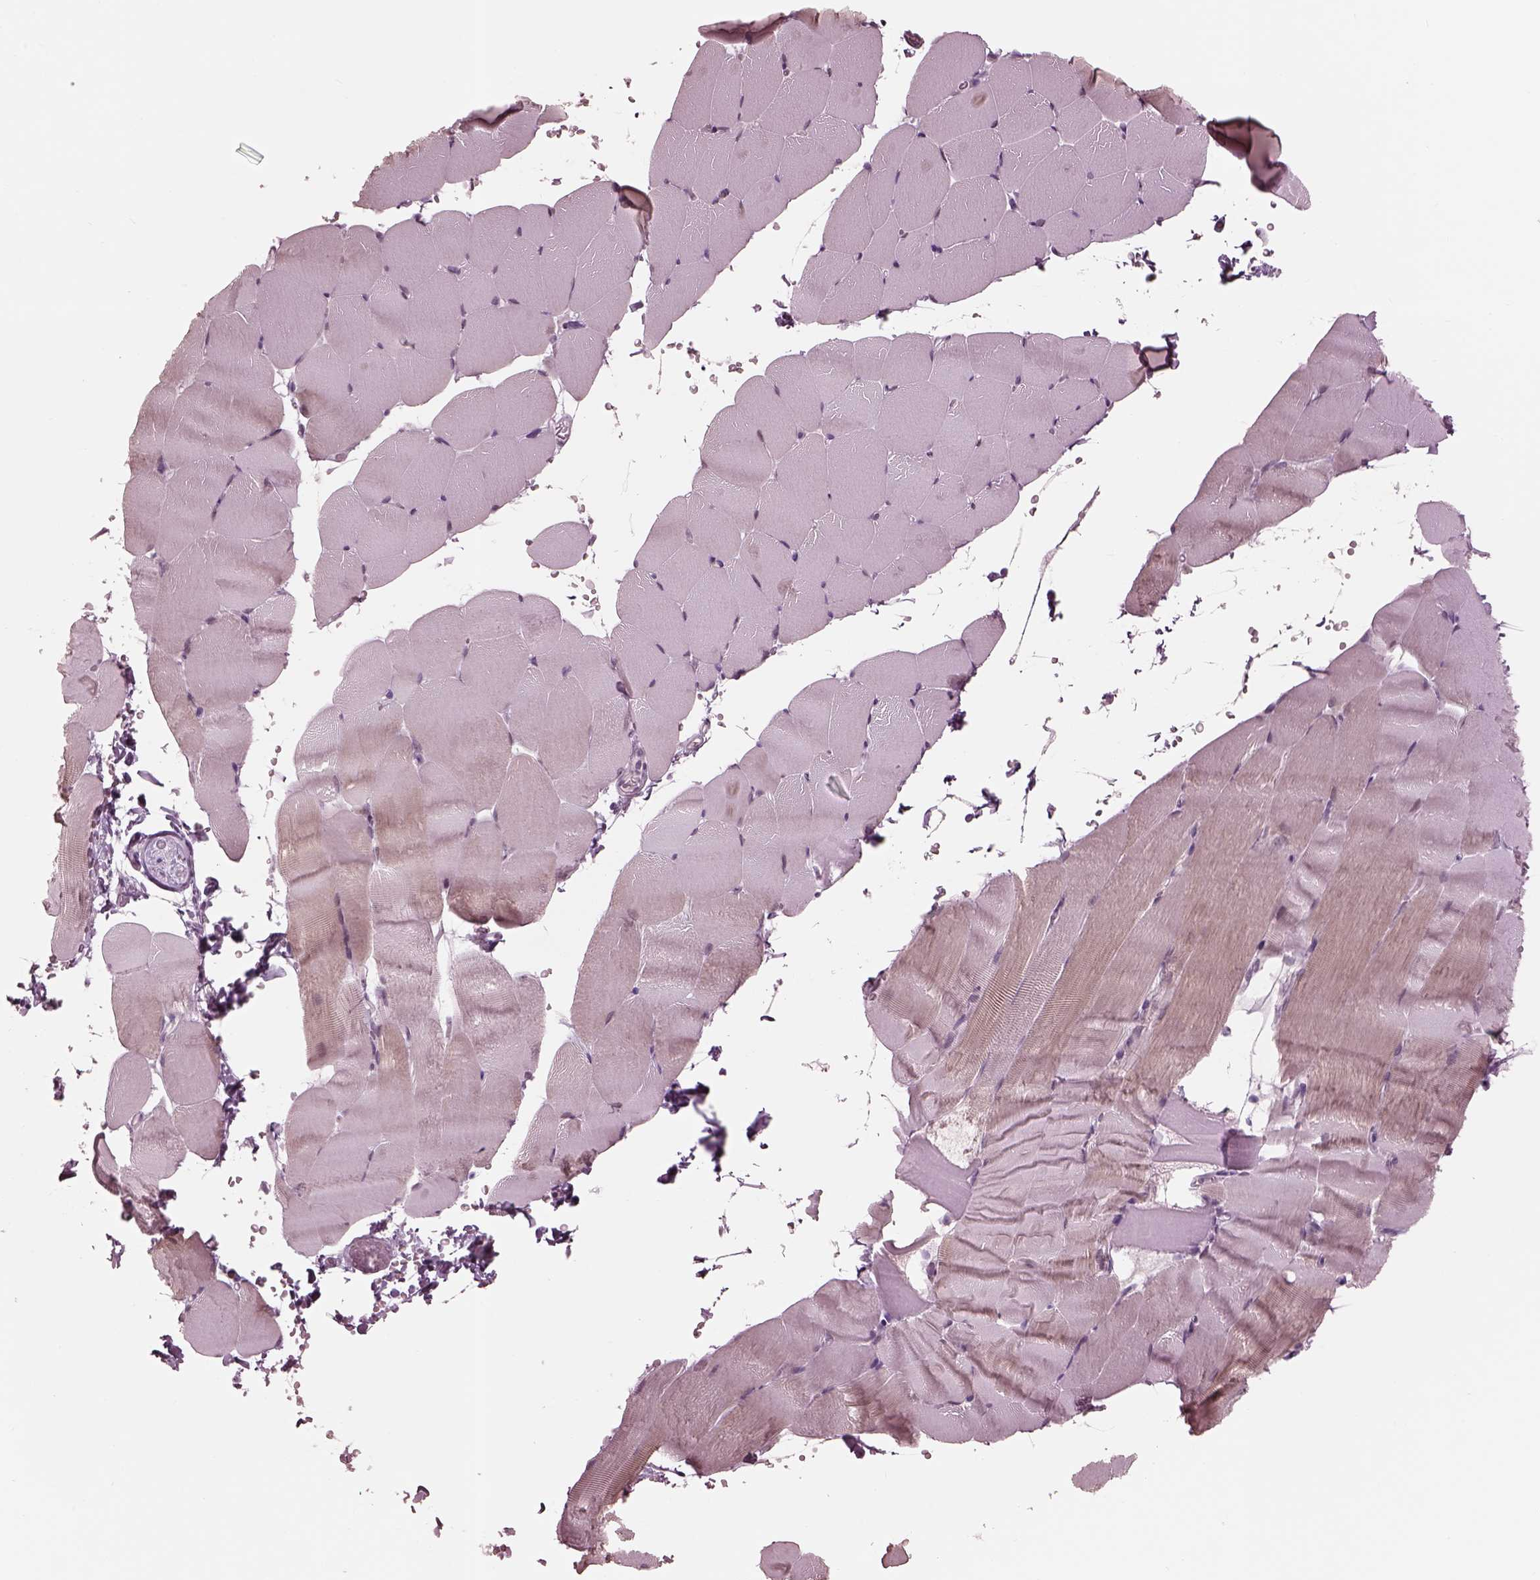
{"staining": {"intensity": "negative", "quantity": "none", "location": "none"}, "tissue": "skeletal muscle", "cell_type": "Myocytes", "image_type": "normal", "snomed": [{"axis": "morphology", "description": "Normal tissue, NOS"}, {"axis": "topography", "description": "Skeletal muscle"}], "caption": "Myocytes are negative for brown protein staining in benign skeletal muscle. The staining was performed using DAB to visualize the protein expression in brown, while the nuclei were stained in blue with hematoxylin (Magnification: 20x).", "gene": "GARIN4", "patient": {"sex": "female", "age": 37}}